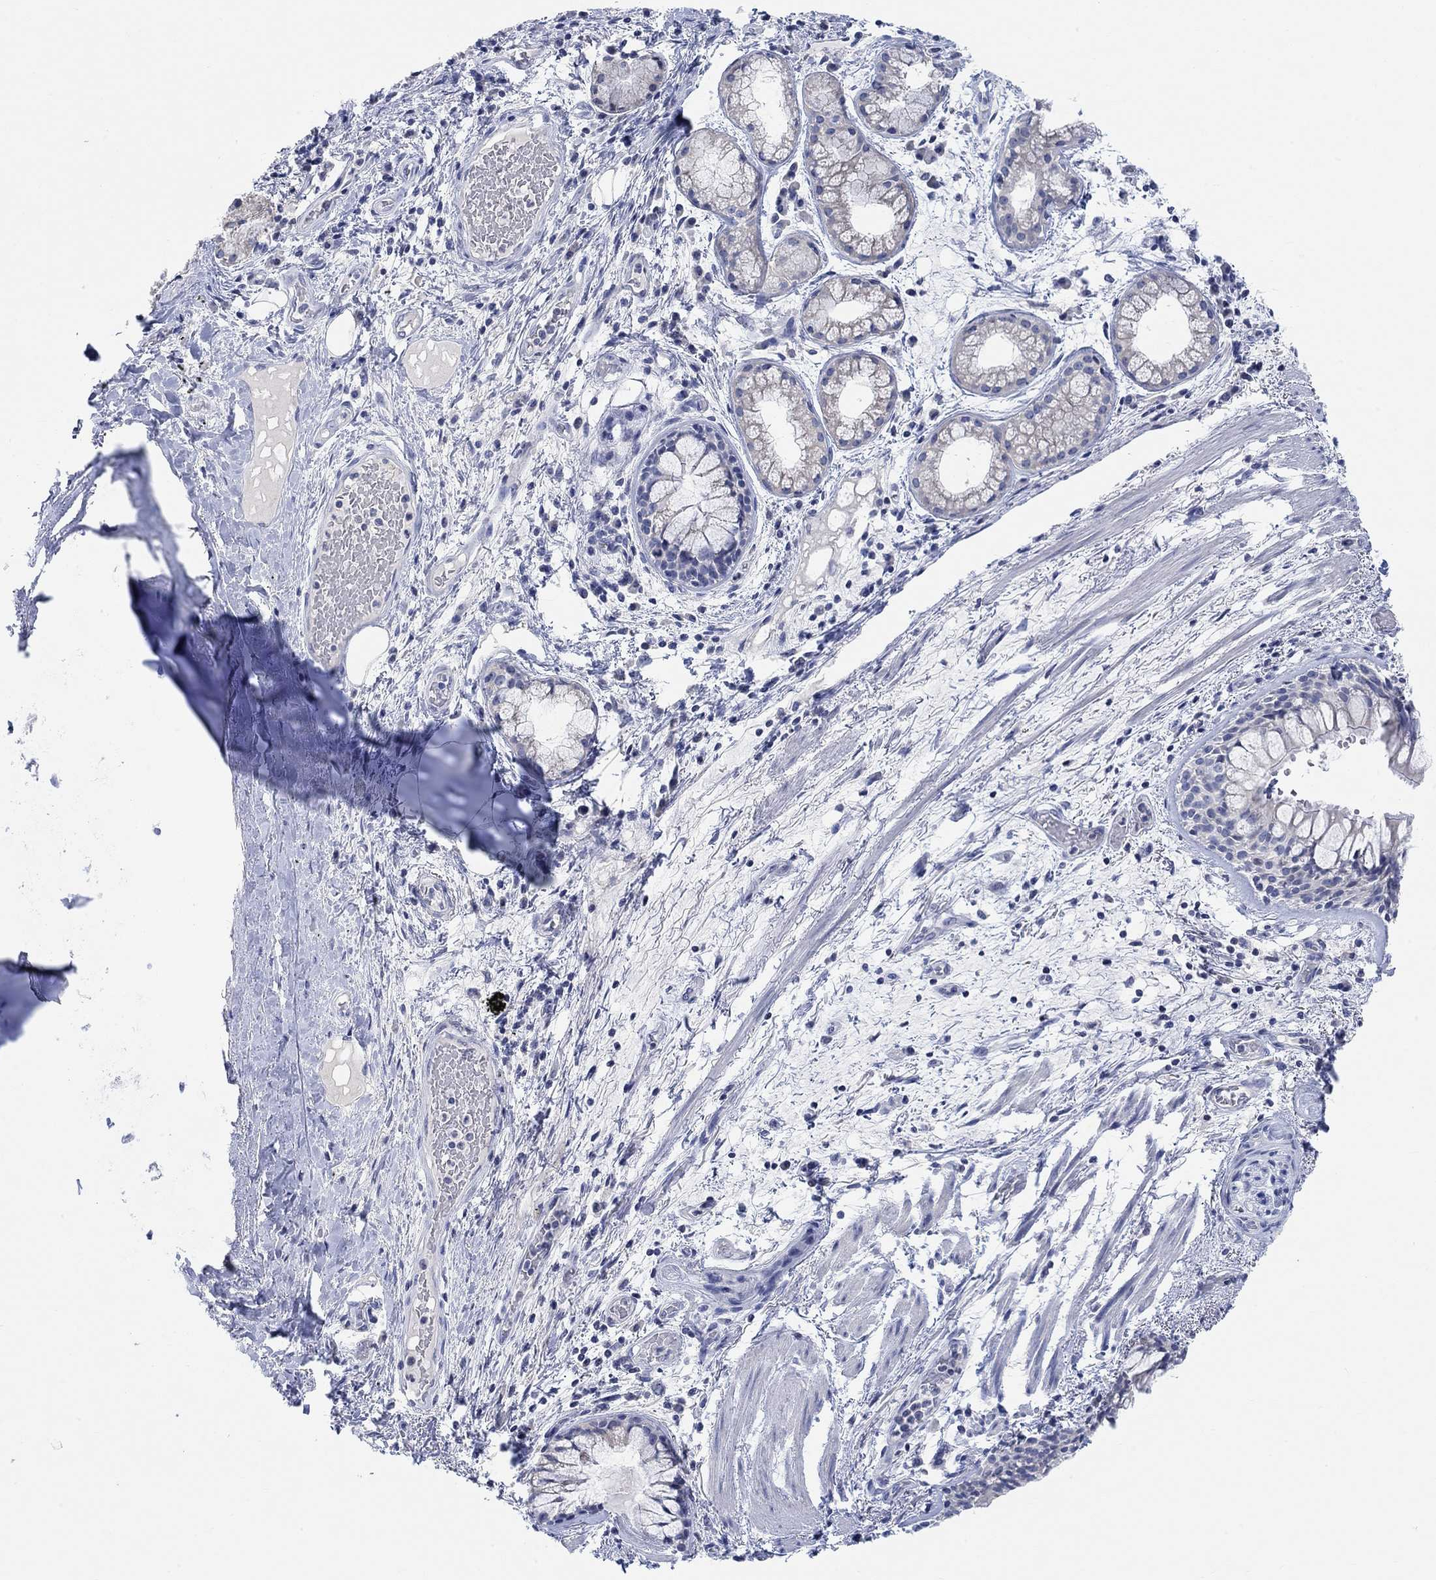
{"staining": {"intensity": "negative", "quantity": "none", "location": "none"}, "tissue": "bronchus", "cell_type": "Respiratory epithelial cells", "image_type": "normal", "snomed": [{"axis": "morphology", "description": "Normal tissue, NOS"}, {"axis": "topography", "description": "Bronchus"}, {"axis": "topography", "description": "Lung"}], "caption": "DAB immunohistochemical staining of benign human bronchus reveals no significant positivity in respiratory epithelial cells.", "gene": "ATP6V1E2", "patient": {"sex": "female", "age": 57}}